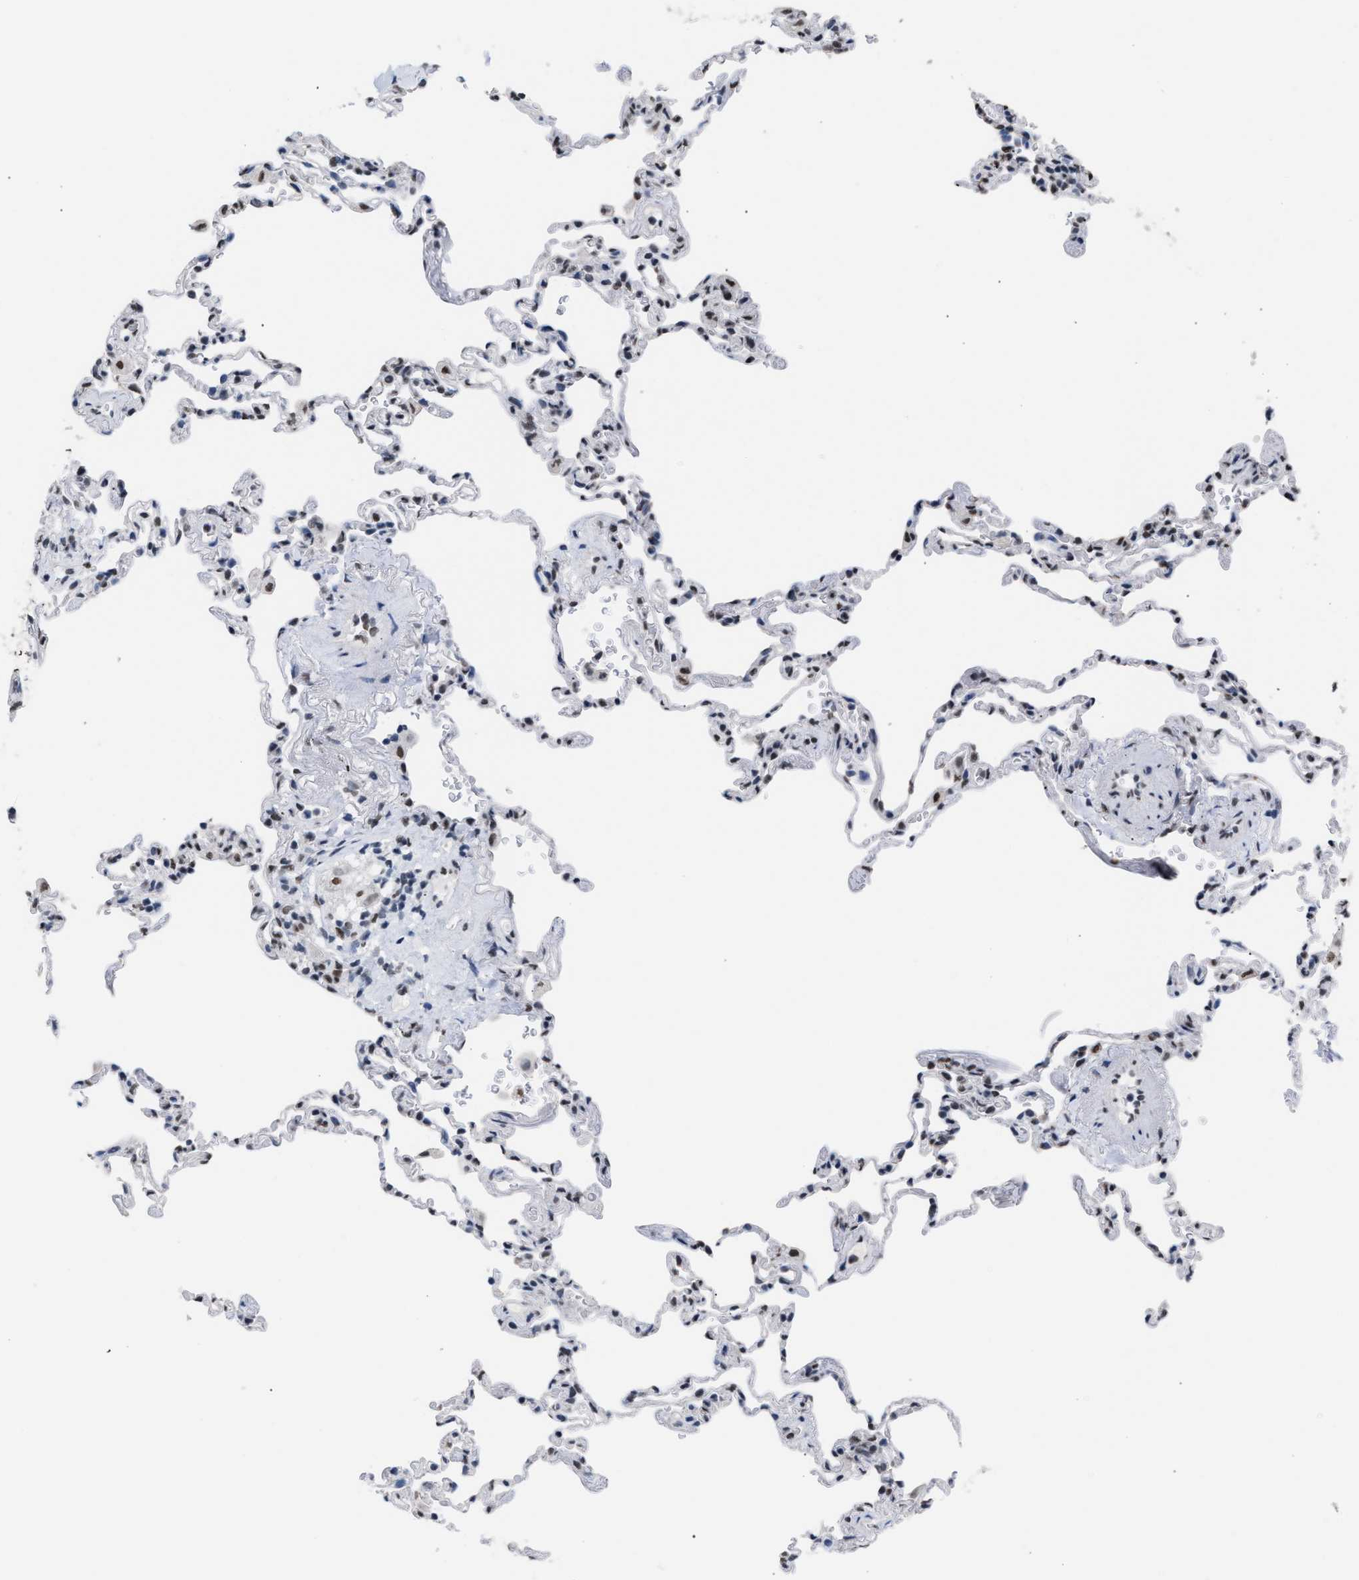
{"staining": {"intensity": "weak", "quantity": ">75%", "location": "nuclear"}, "tissue": "lung", "cell_type": "Alveolar cells", "image_type": "normal", "snomed": [{"axis": "morphology", "description": "Normal tissue, NOS"}, {"axis": "topography", "description": "Lung"}], "caption": "High-power microscopy captured an immunohistochemistry photomicrograph of normal lung, revealing weak nuclear staining in about >75% of alveolar cells.", "gene": "CCAR2", "patient": {"sex": "male", "age": 59}}